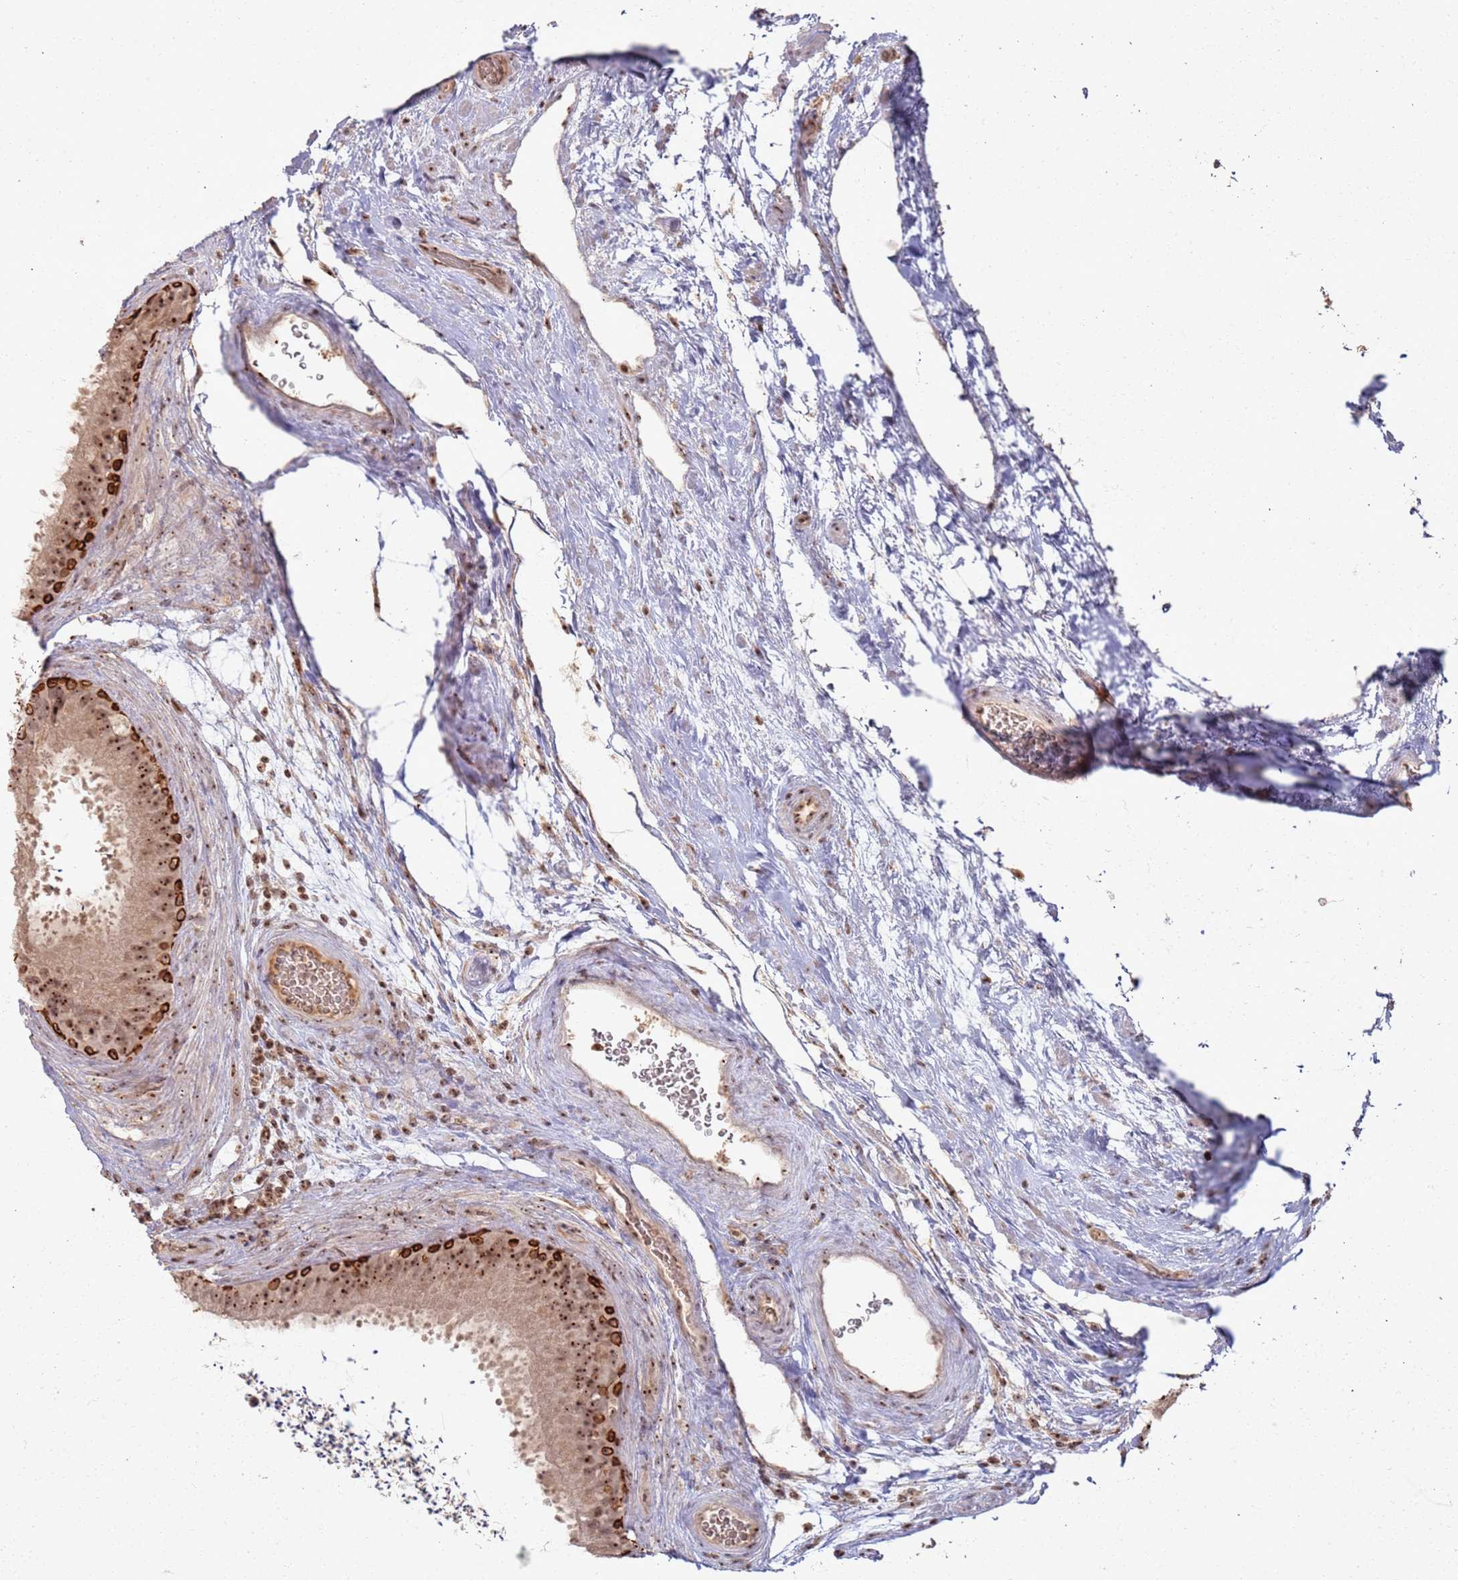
{"staining": {"intensity": "strong", "quantity": "25%-75%", "location": "nuclear"}, "tissue": "epididymis", "cell_type": "Glandular cells", "image_type": "normal", "snomed": [{"axis": "morphology", "description": "Normal tissue, NOS"}, {"axis": "topography", "description": "Epididymis, spermatic cord, NOS"}], "caption": "A high-resolution photomicrograph shows immunohistochemistry staining of benign epididymis, which exhibits strong nuclear expression in about 25%-75% of glandular cells.", "gene": "UTP11", "patient": {"sex": "male", "age": 50}}